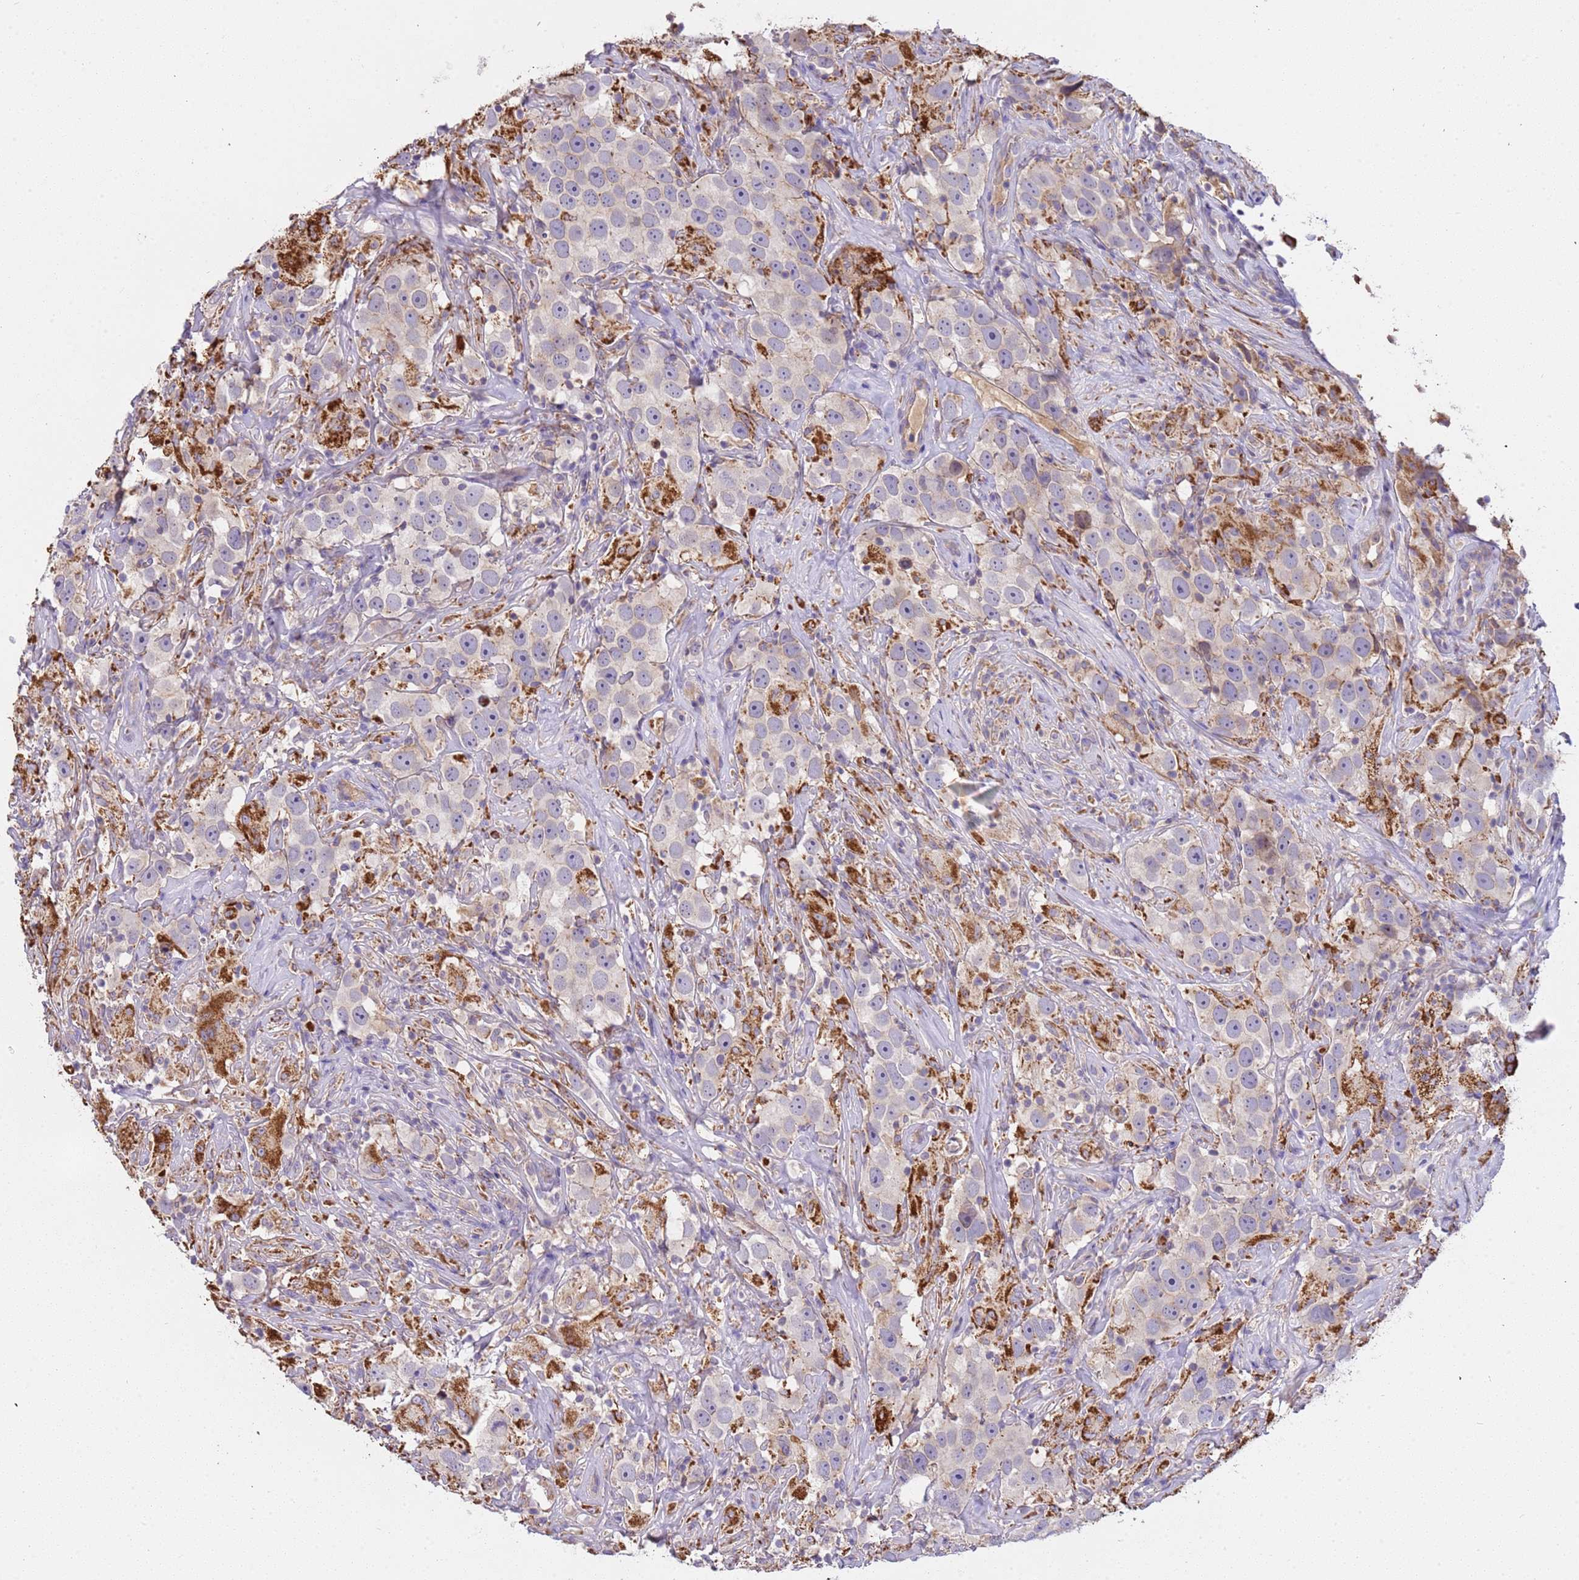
{"staining": {"intensity": "negative", "quantity": "none", "location": "none"}, "tissue": "testis cancer", "cell_type": "Tumor cells", "image_type": "cancer", "snomed": [{"axis": "morphology", "description": "Seminoma, NOS"}, {"axis": "topography", "description": "Testis"}], "caption": "High power microscopy histopathology image of an immunohistochemistry (IHC) histopathology image of testis seminoma, revealing no significant positivity in tumor cells.", "gene": "PLCXD3", "patient": {"sex": "male", "age": 49}}